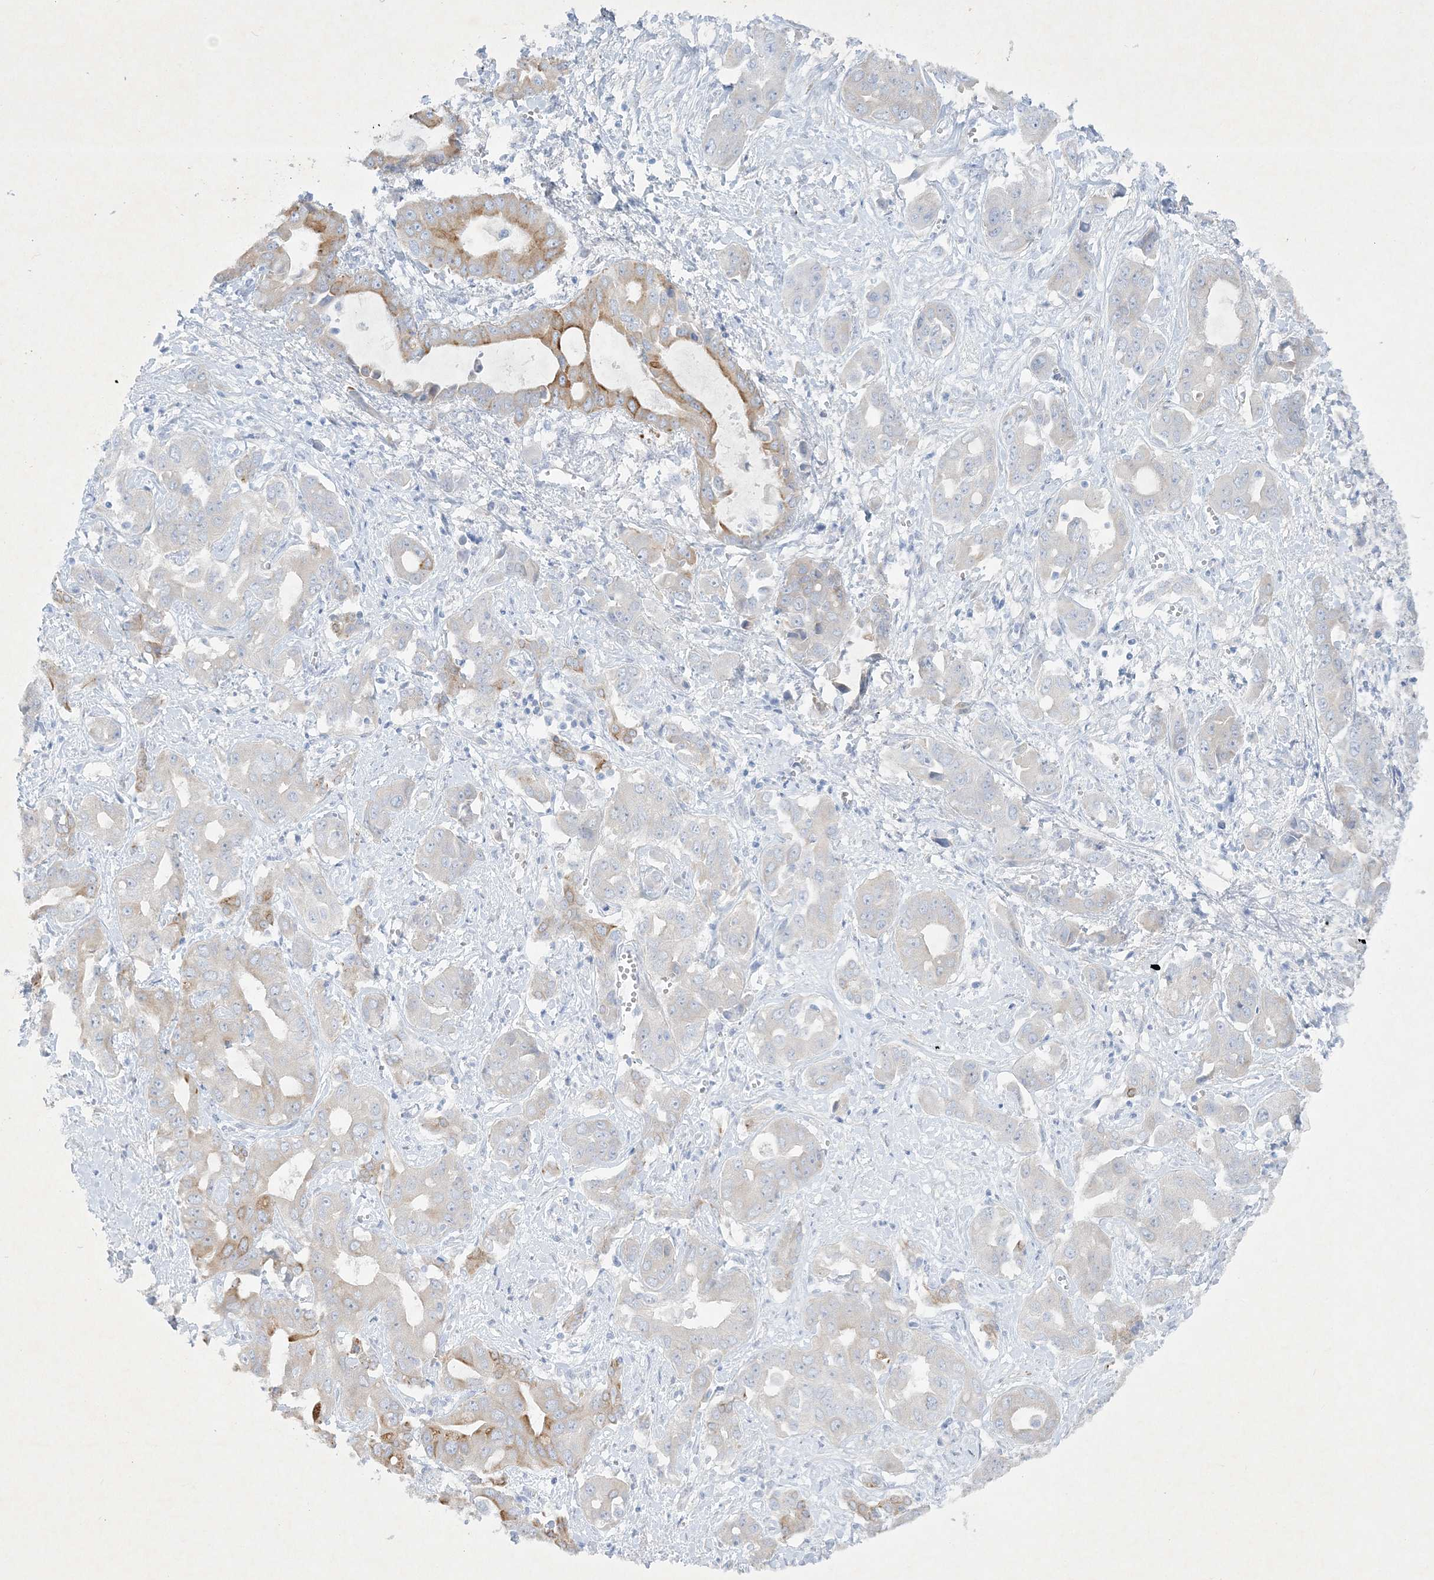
{"staining": {"intensity": "moderate", "quantity": "<25%", "location": "cytoplasmic/membranous"}, "tissue": "liver cancer", "cell_type": "Tumor cells", "image_type": "cancer", "snomed": [{"axis": "morphology", "description": "Cholangiocarcinoma"}, {"axis": "topography", "description": "Liver"}], "caption": "About <25% of tumor cells in human liver cholangiocarcinoma display moderate cytoplasmic/membranous protein staining as visualized by brown immunohistochemical staining.", "gene": "FARSB", "patient": {"sex": "female", "age": 52}}